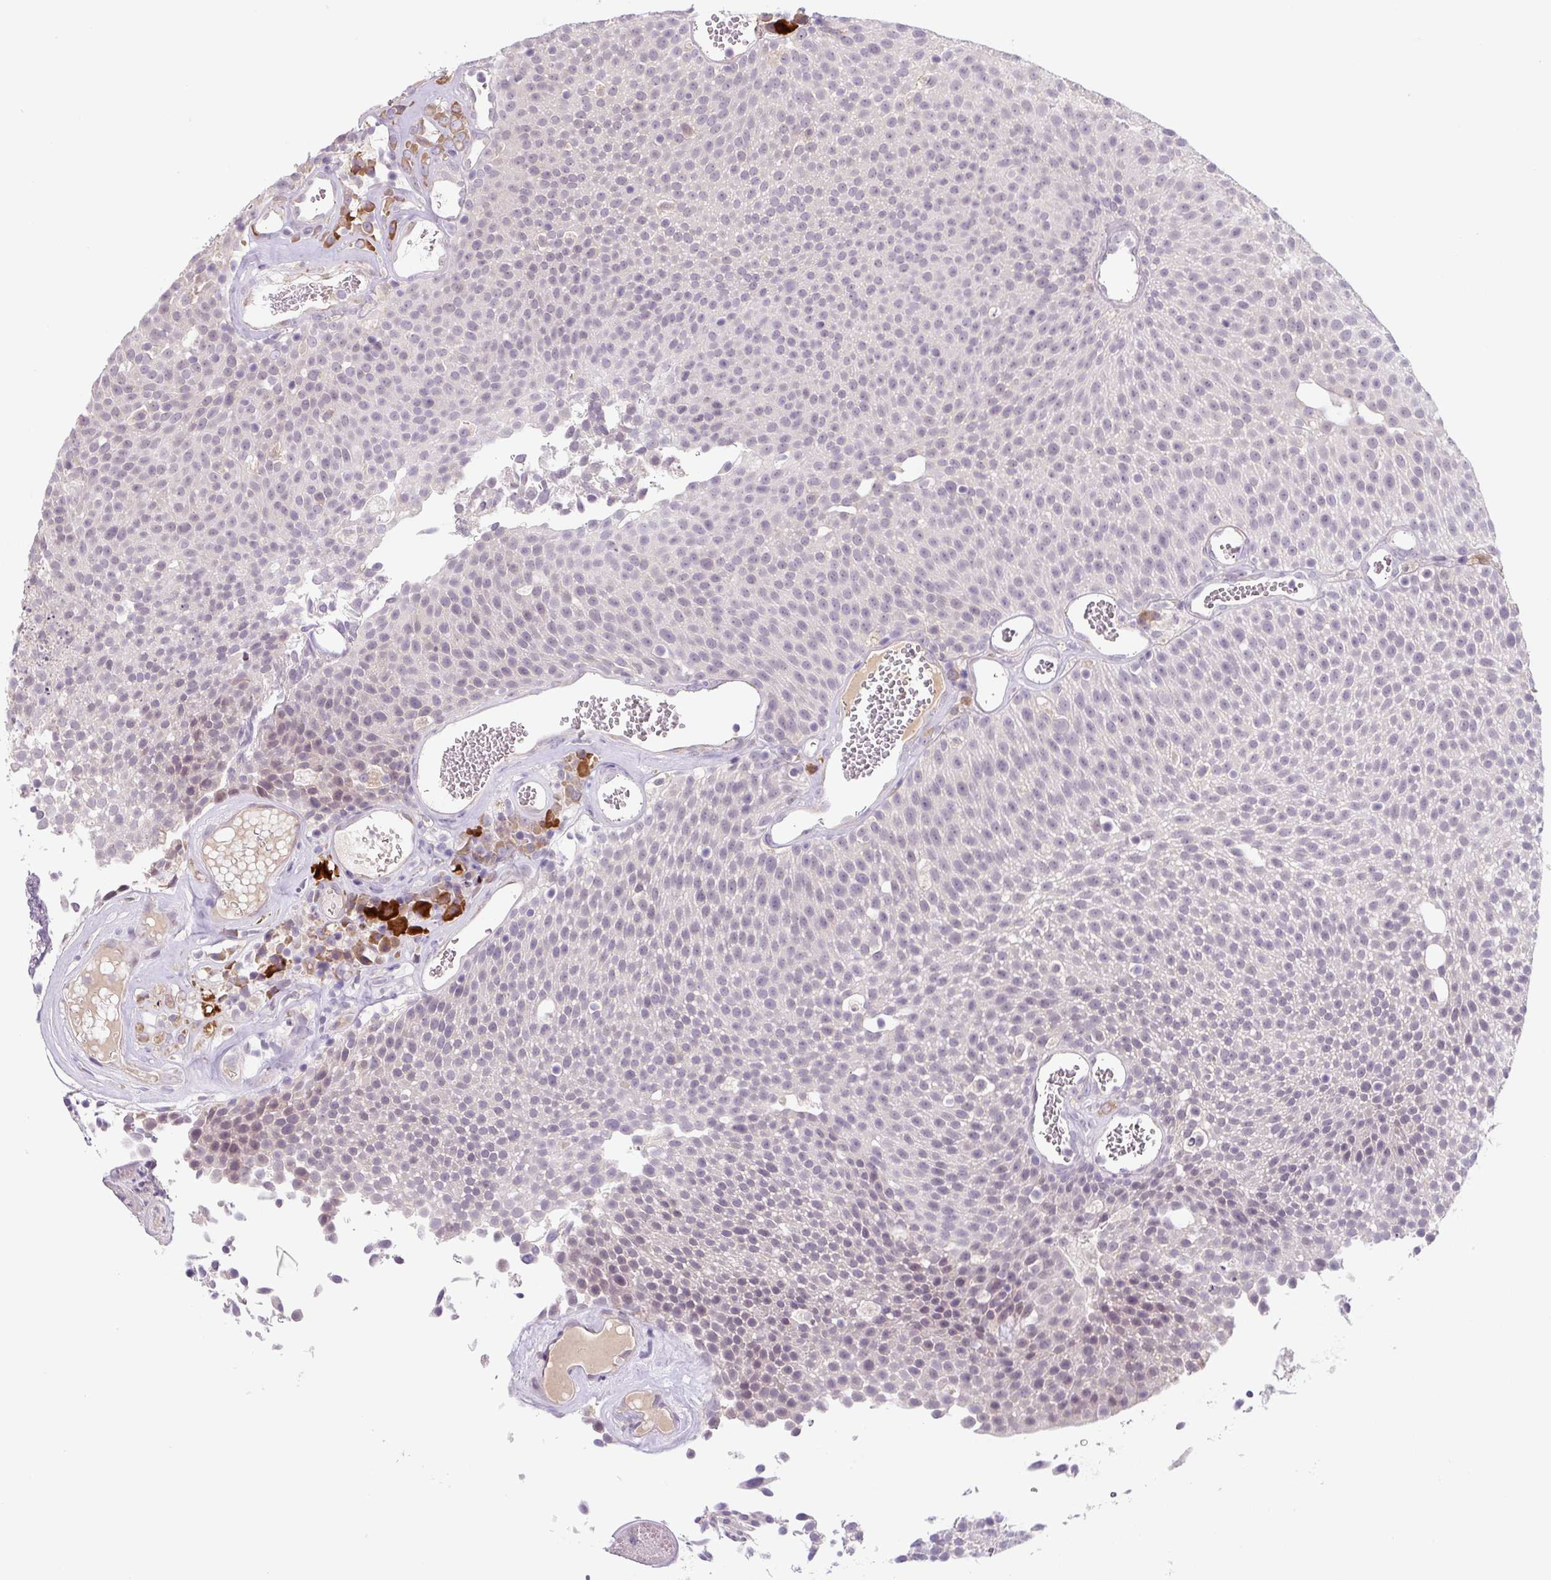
{"staining": {"intensity": "weak", "quantity": "<25%", "location": "nuclear"}, "tissue": "urothelial cancer", "cell_type": "Tumor cells", "image_type": "cancer", "snomed": [{"axis": "morphology", "description": "Urothelial carcinoma, Low grade"}, {"axis": "topography", "description": "Urinary bladder"}], "caption": "Immunohistochemistry (IHC) image of human low-grade urothelial carcinoma stained for a protein (brown), which demonstrates no positivity in tumor cells.", "gene": "FZD5", "patient": {"sex": "female", "age": 79}}